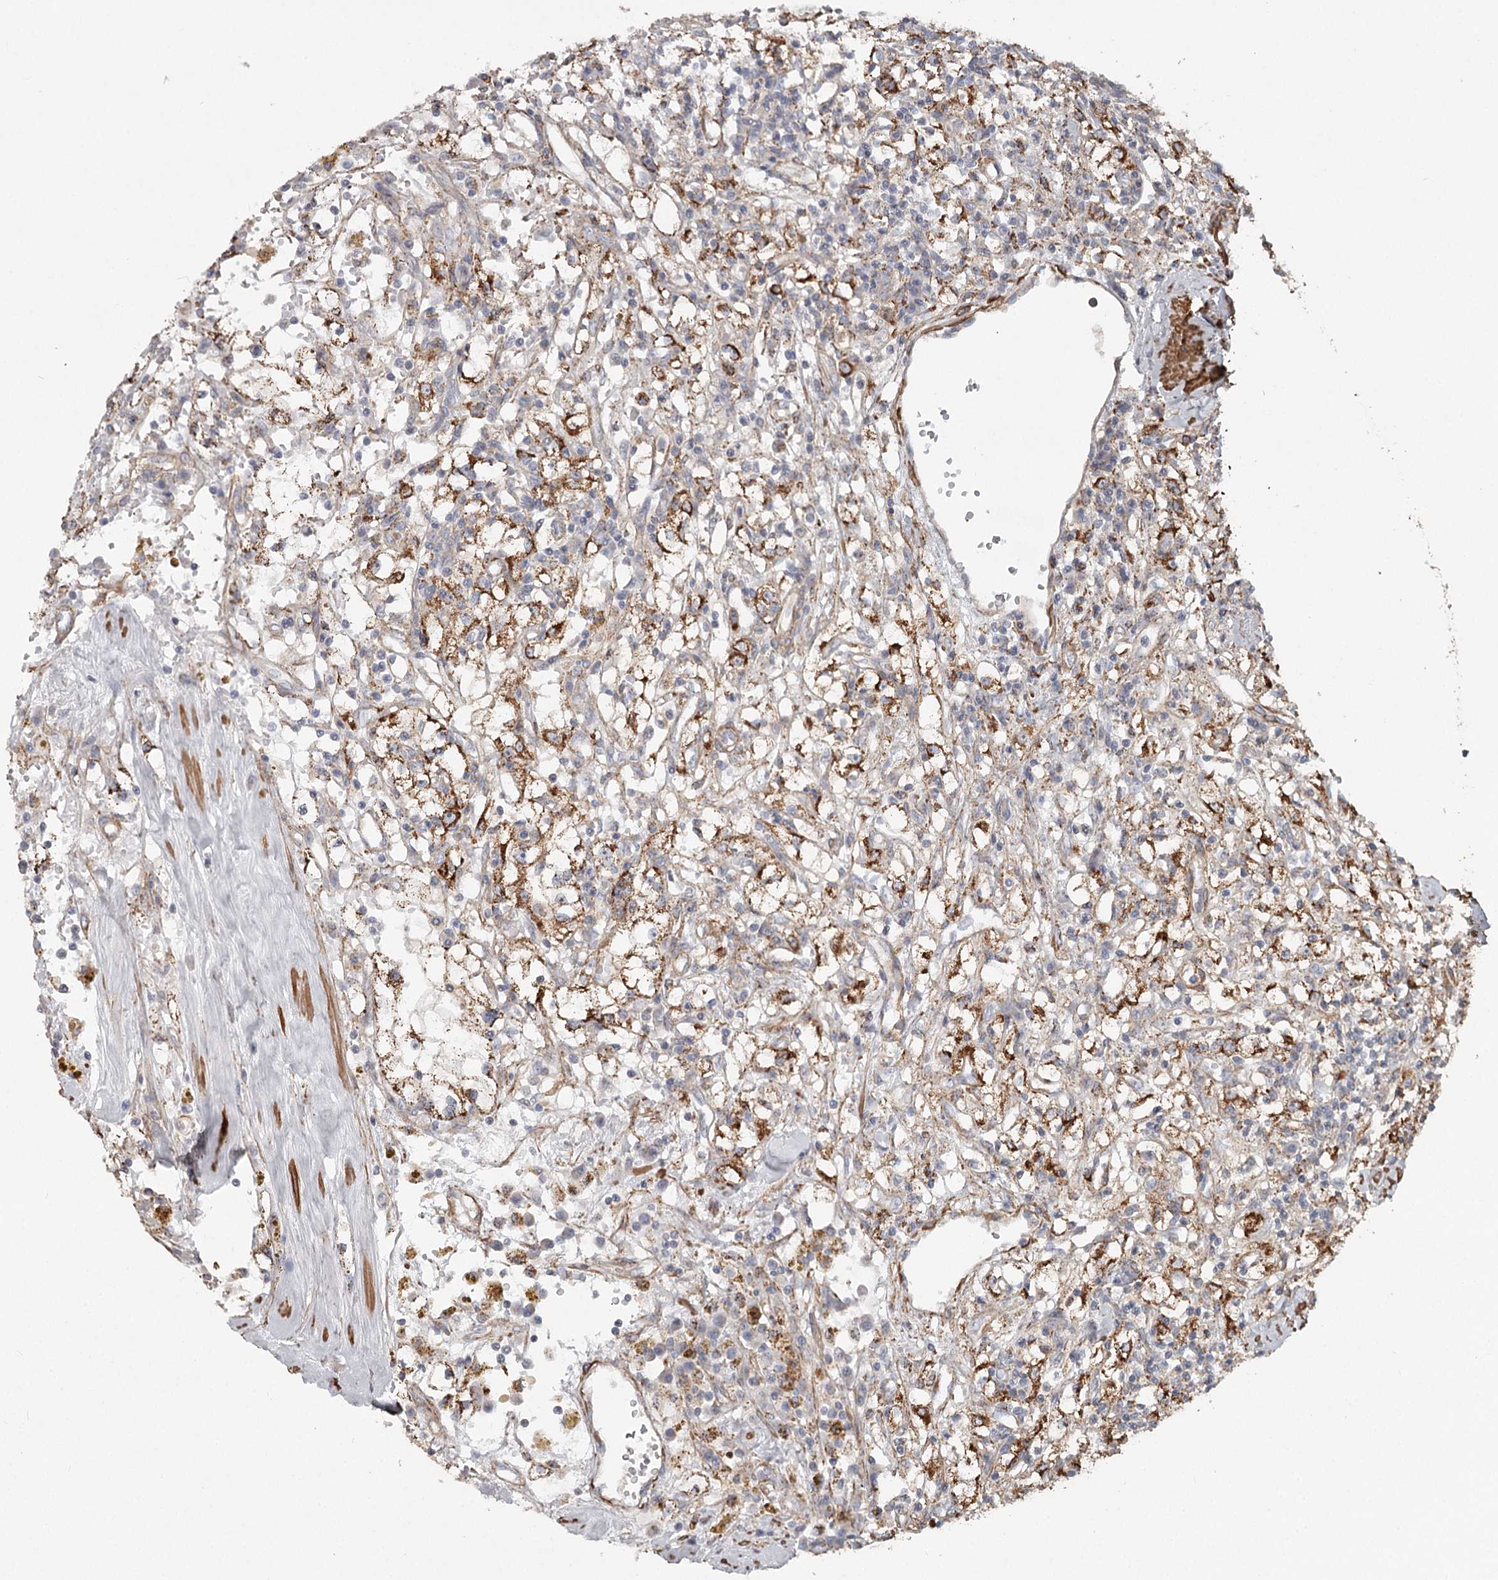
{"staining": {"intensity": "moderate", "quantity": "25%-75%", "location": "cytoplasmic/membranous"}, "tissue": "renal cancer", "cell_type": "Tumor cells", "image_type": "cancer", "snomed": [{"axis": "morphology", "description": "Adenocarcinoma, NOS"}, {"axis": "topography", "description": "Kidney"}], "caption": "Human renal cancer (adenocarcinoma) stained with a brown dye exhibits moderate cytoplasmic/membranous positive expression in about 25%-75% of tumor cells.", "gene": "DHRS9", "patient": {"sex": "male", "age": 56}}